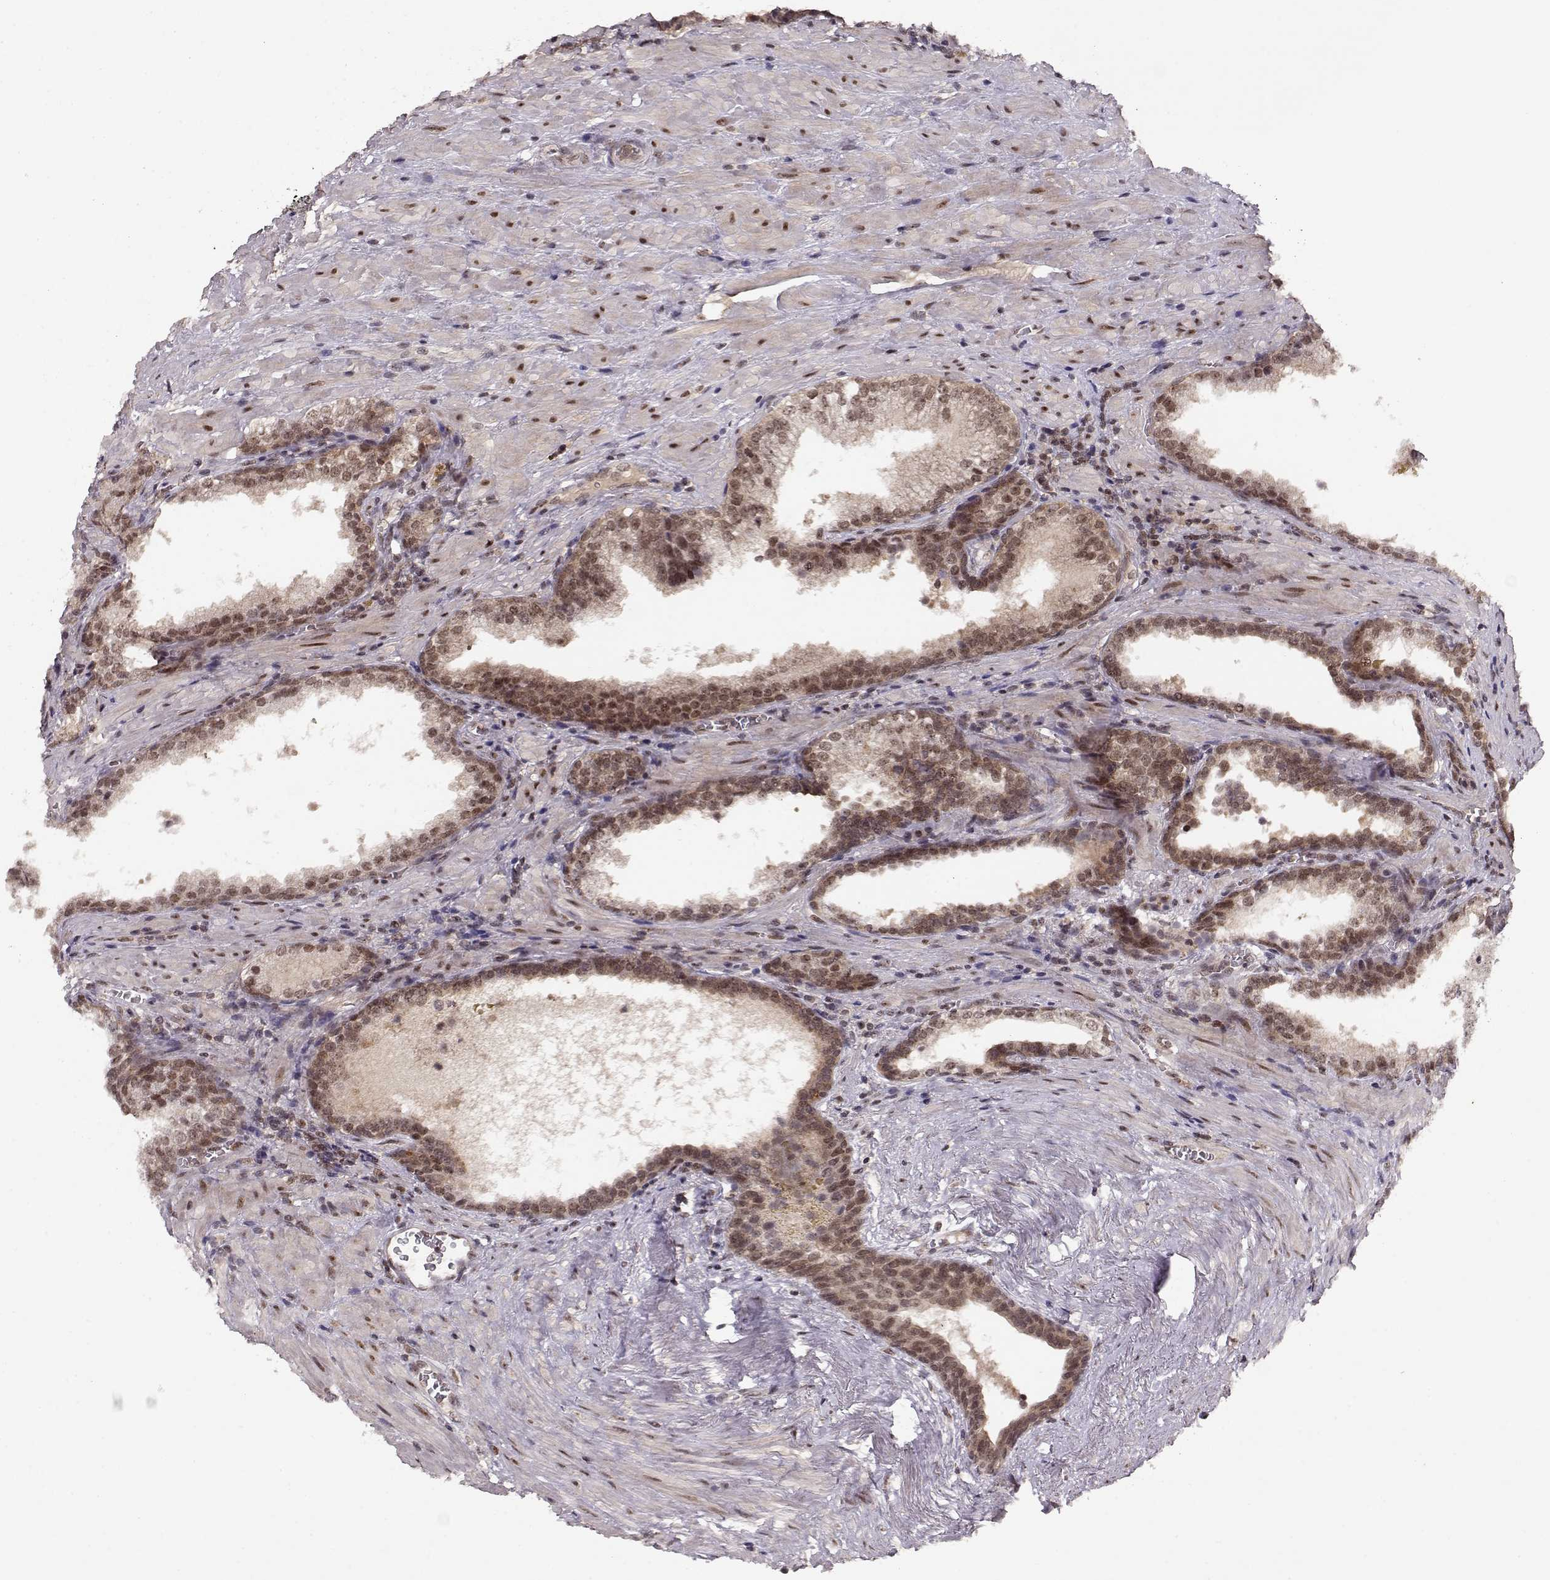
{"staining": {"intensity": "moderate", "quantity": ">75%", "location": "nuclear"}, "tissue": "prostate cancer", "cell_type": "Tumor cells", "image_type": "cancer", "snomed": [{"axis": "morphology", "description": "Adenocarcinoma, NOS"}, {"axis": "topography", "description": "Prostate and seminal vesicle, NOS"}], "caption": "Prostate cancer stained for a protein (brown) shows moderate nuclear positive expression in approximately >75% of tumor cells.", "gene": "CSNK2A1", "patient": {"sex": "male", "age": 63}}